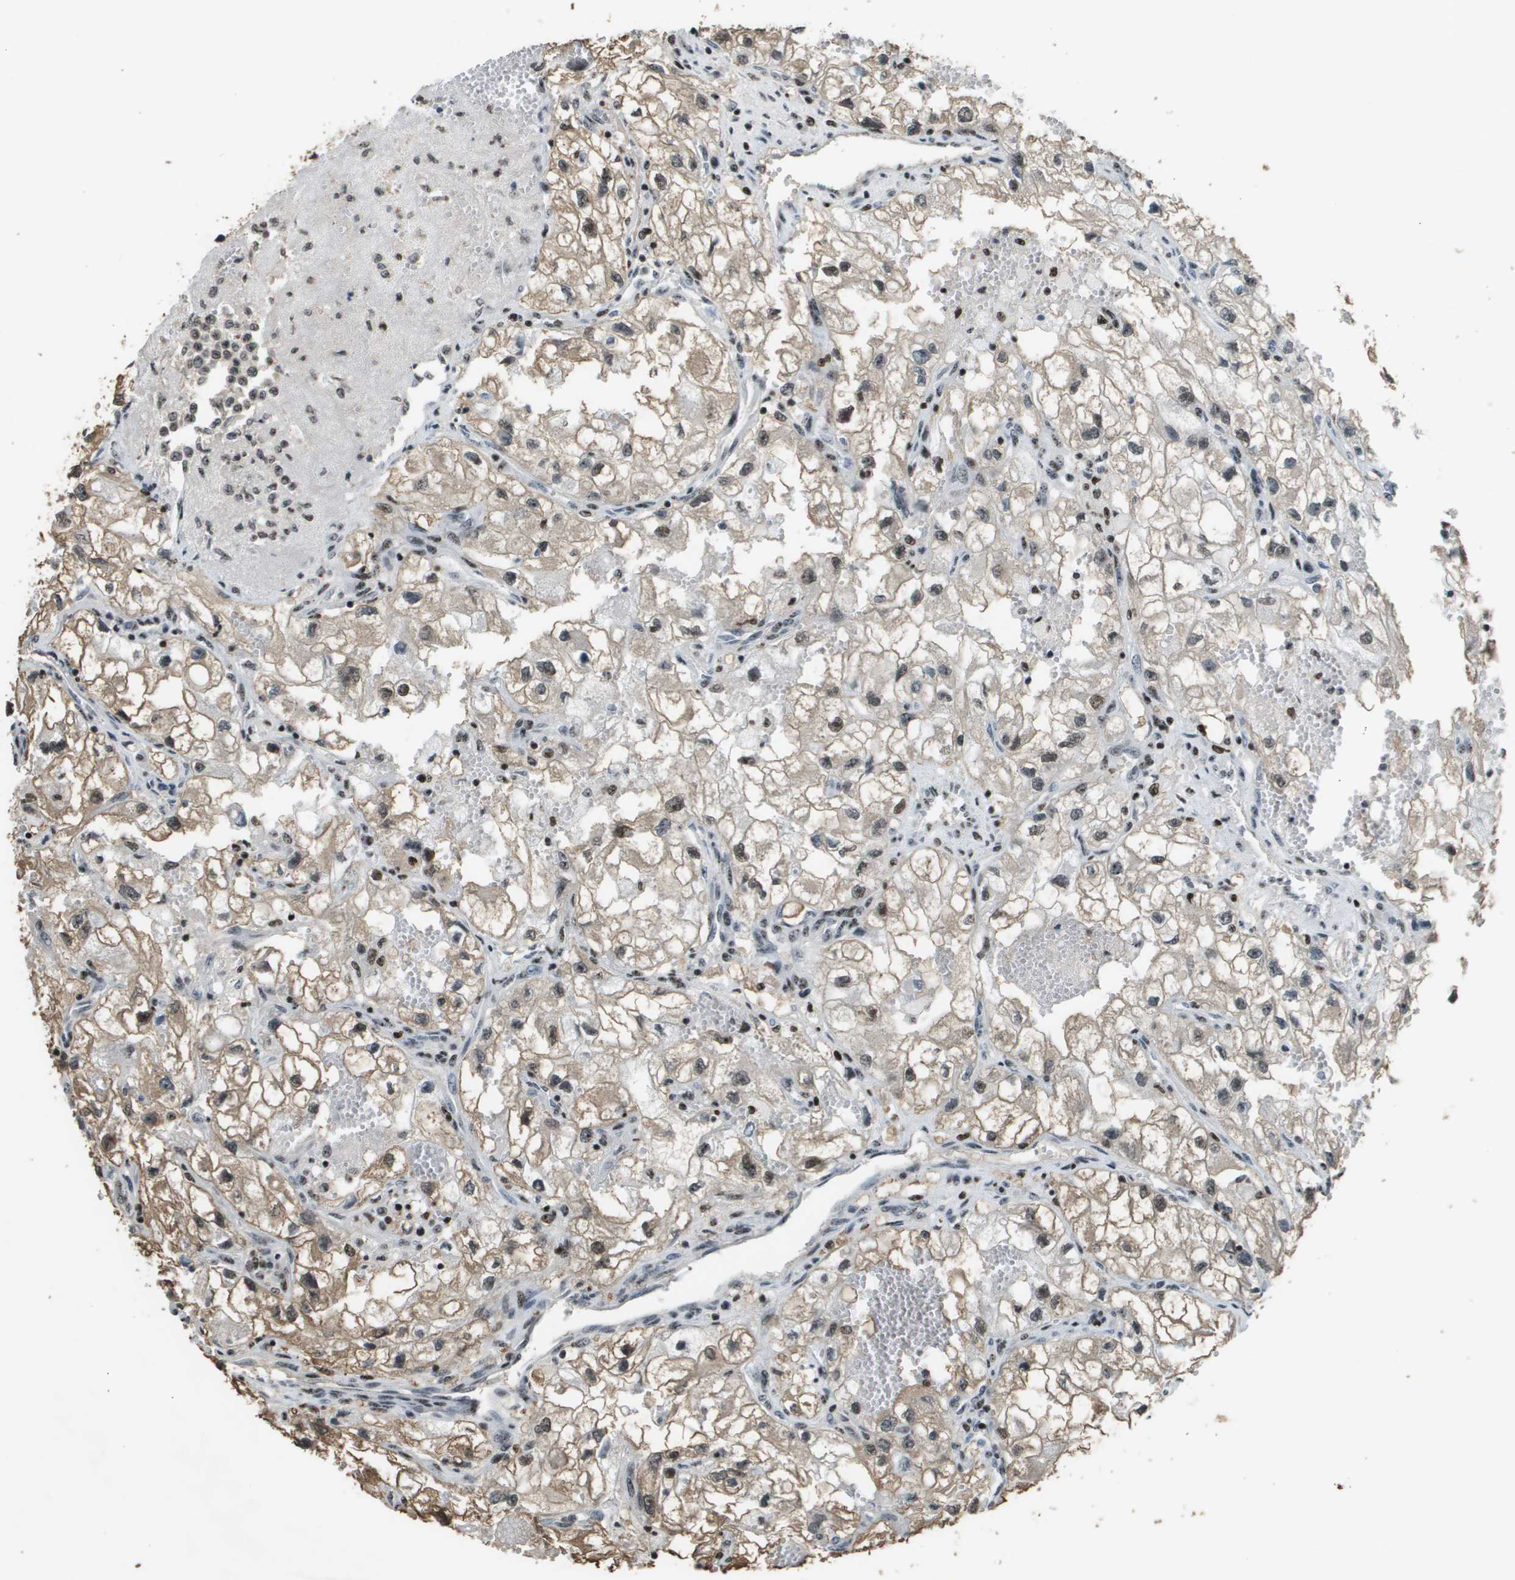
{"staining": {"intensity": "moderate", "quantity": ">75%", "location": "nuclear"}, "tissue": "renal cancer", "cell_type": "Tumor cells", "image_type": "cancer", "snomed": [{"axis": "morphology", "description": "Adenocarcinoma, NOS"}, {"axis": "topography", "description": "Kidney"}], "caption": "IHC histopathology image of neoplastic tissue: human renal cancer stained using IHC exhibits medium levels of moderate protein expression localized specifically in the nuclear of tumor cells, appearing as a nuclear brown color.", "gene": "SP100", "patient": {"sex": "female", "age": 70}}